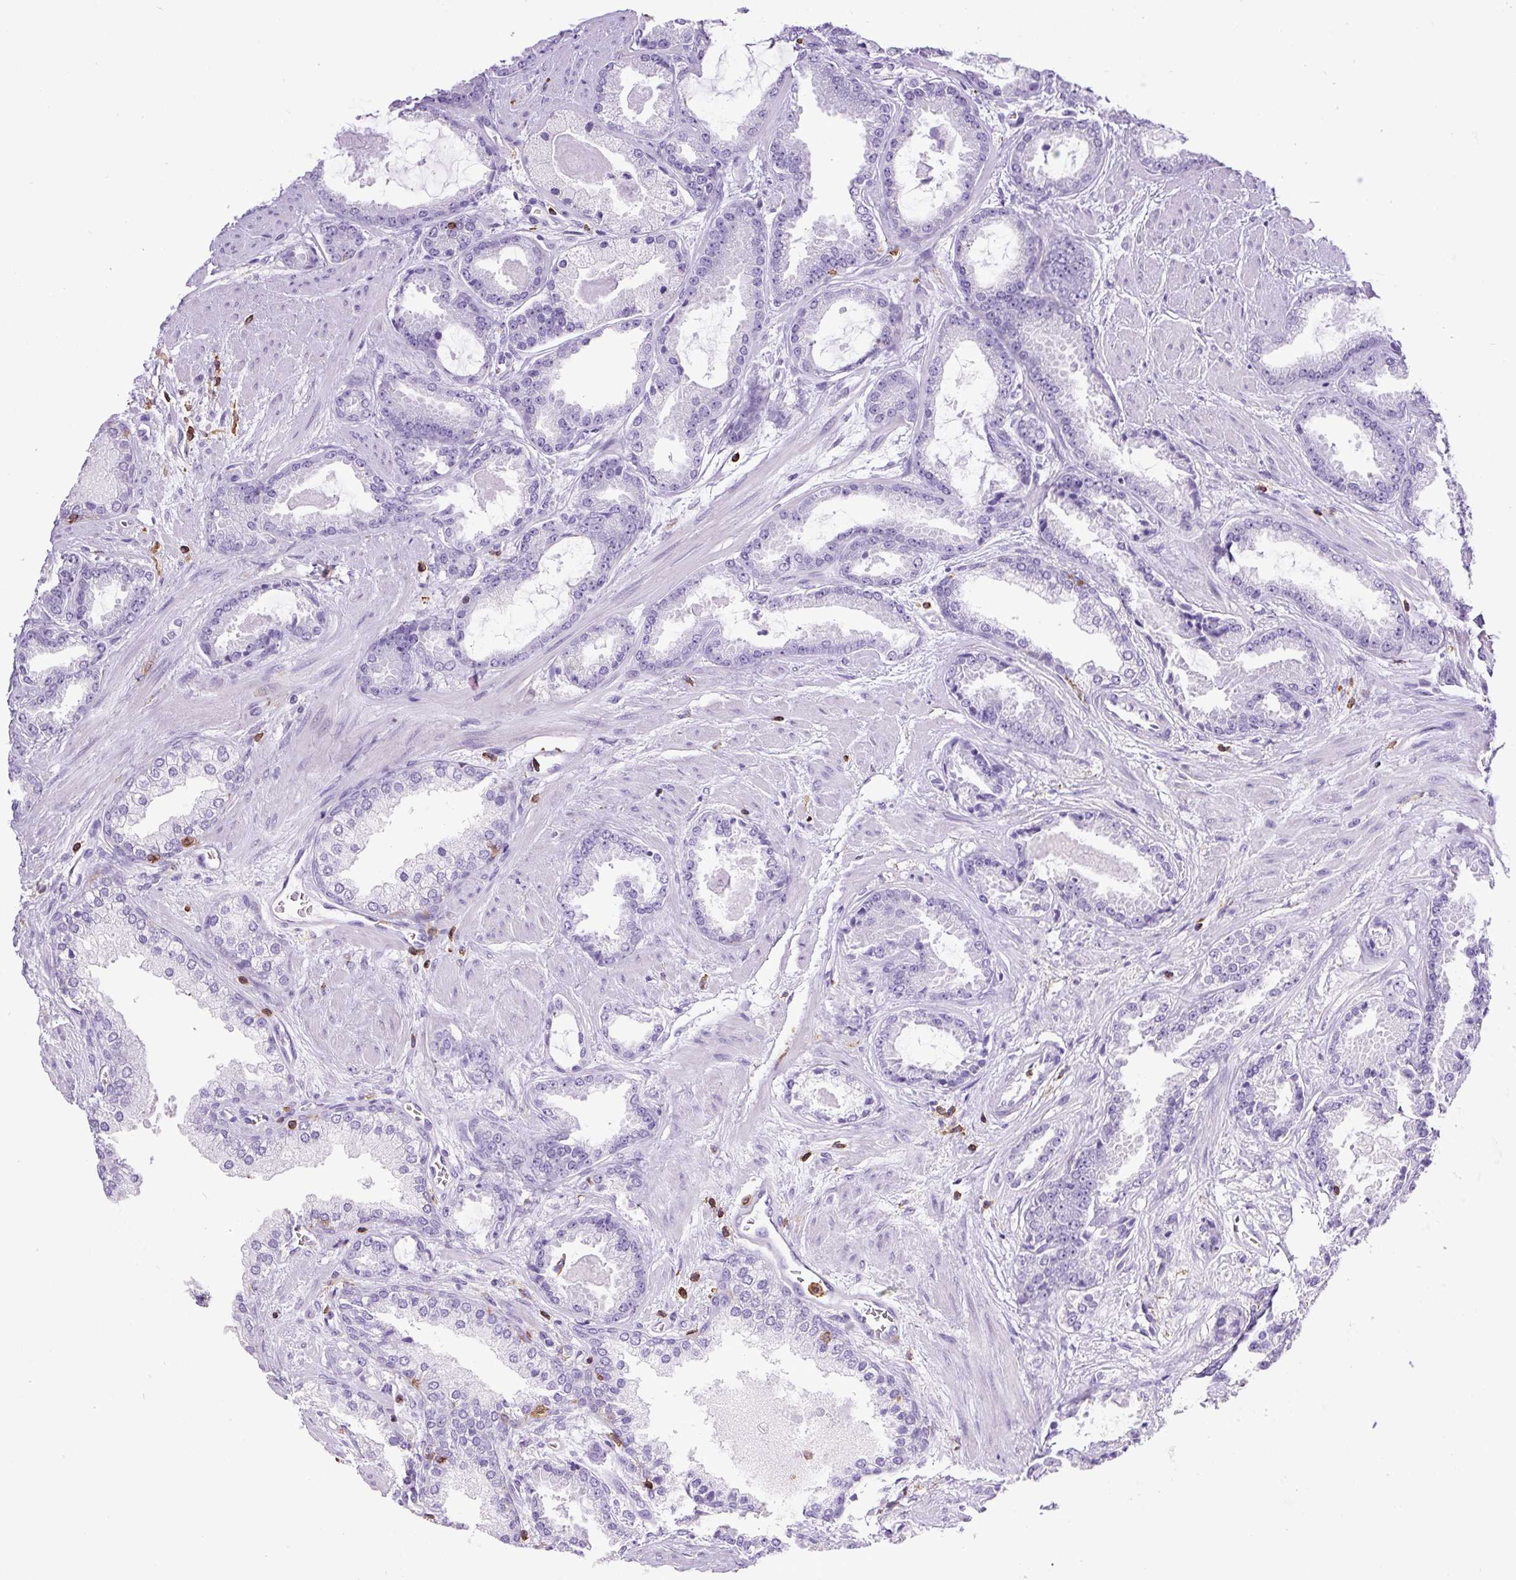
{"staining": {"intensity": "negative", "quantity": "none", "location": "none"}, "tissue": "prostate cancer", "cell_type": "Tumor cells", "image_type": "cancer", "snomed": [{"axis": "morphology", "description": "Adenocarcinoma, Low grade"}, {"axis": "topography", "description": "Prostate"}], "caption": "DAB (3,3'-diaminobenzidine) immunohistochemical staining of human low-grade adenocarcinoma (prostate) reveals no significant staining in tumor cells. (Brightfield microscopy of DAB (3,3'-diaminobenzidine) IHC at high magnification).", "gene": "FAM228B", "patient": {"sex": "male", "age": 62}}